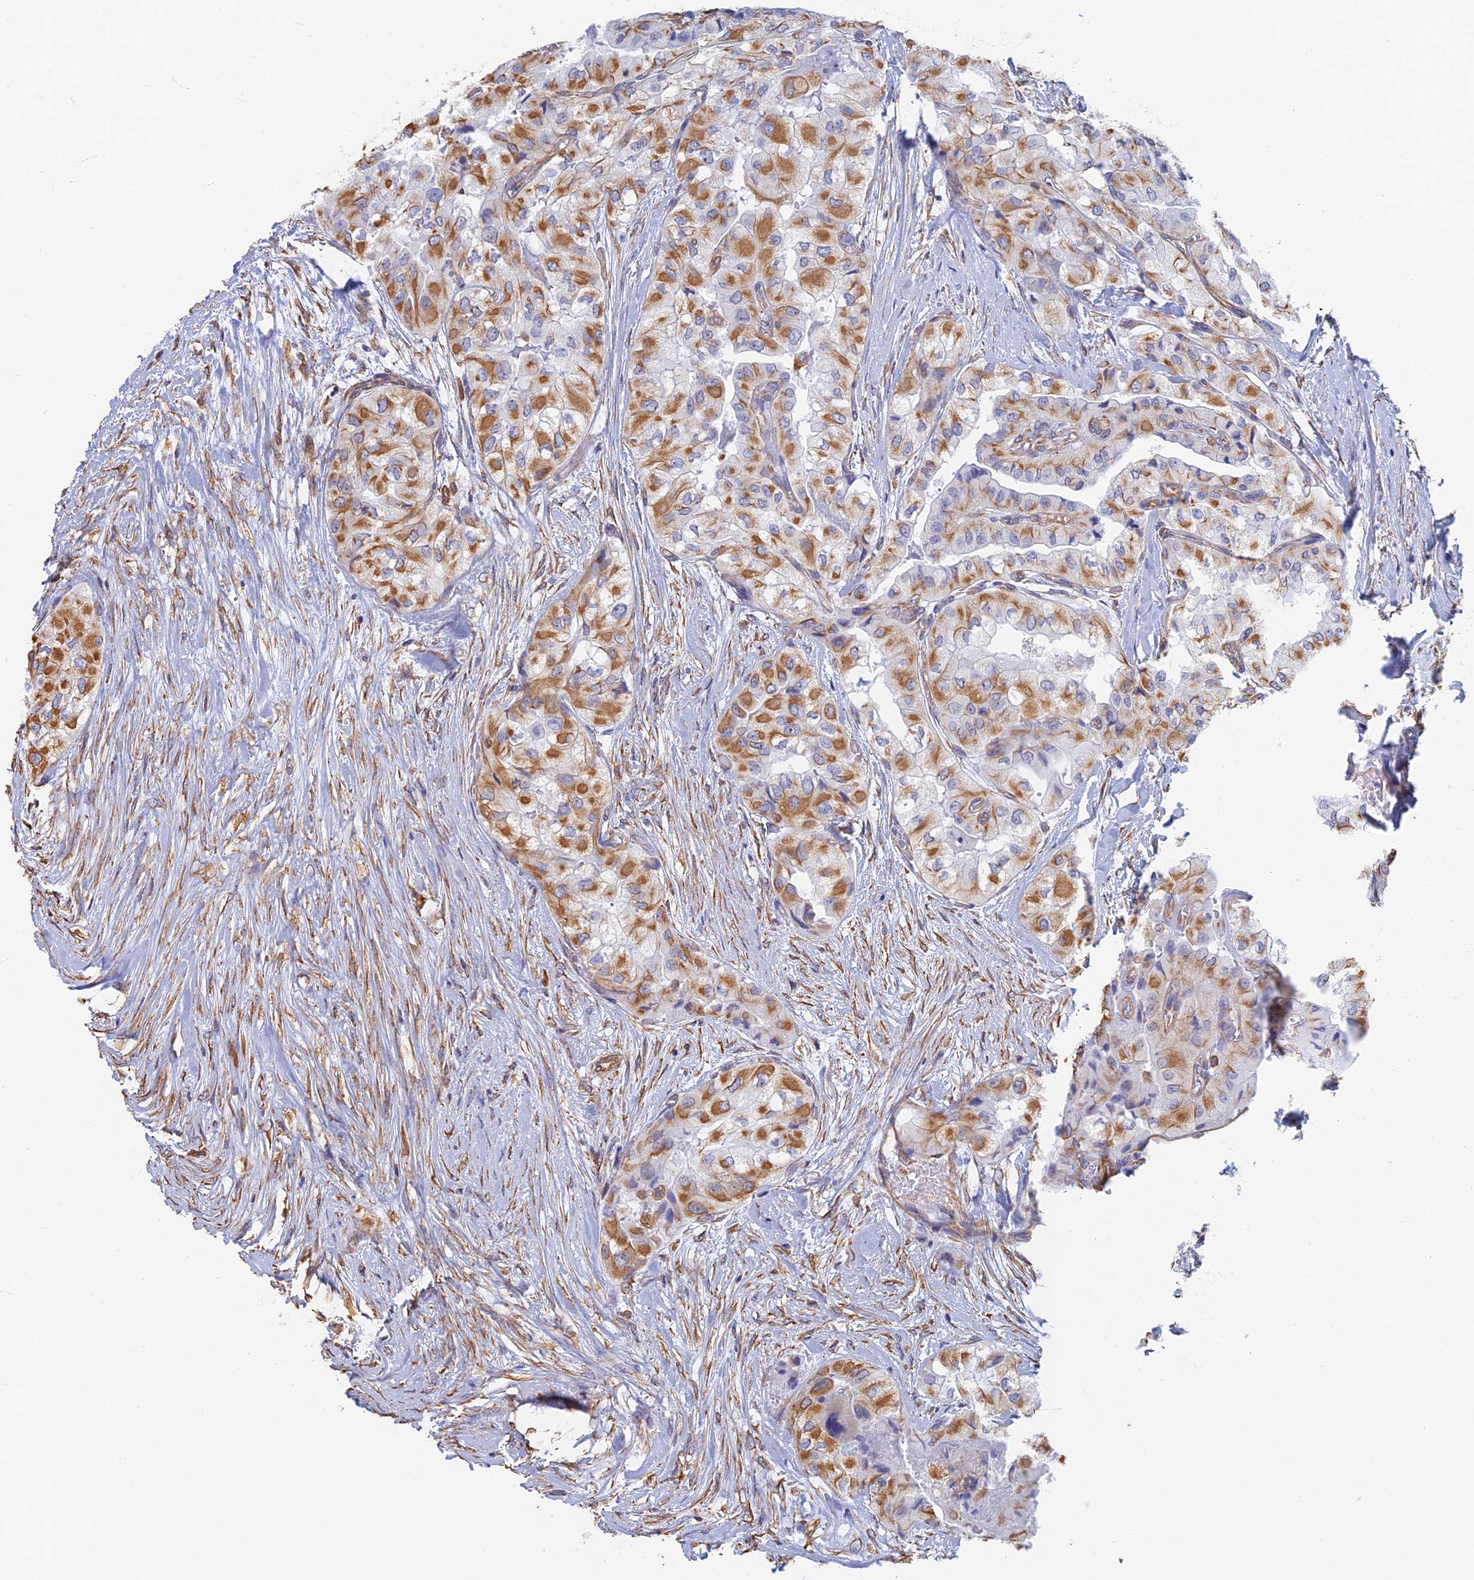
{"staining": {"intensity": "moderate", "quantity": ">75%", "location": "cytoplasmic/membranous"}, "tissue": "thyroid cancer", "cell_type": "Tumor cells", "image_type": "cancer", "snomed": [{"axis": "morphology", "description": "Papillary adenocarcinoma, NOS"}, {"axis": "topography", "description": "Thyroid gland"}], "caption": "Protein expression by immunohistochemistry demonstrates moderate cytoplasmic/membranous staining in about >75% of tumor cells in thyroid papillary adenocarcinoma.", "gene": "RMC1", "patient": {"sex": "female", "age": 59}}